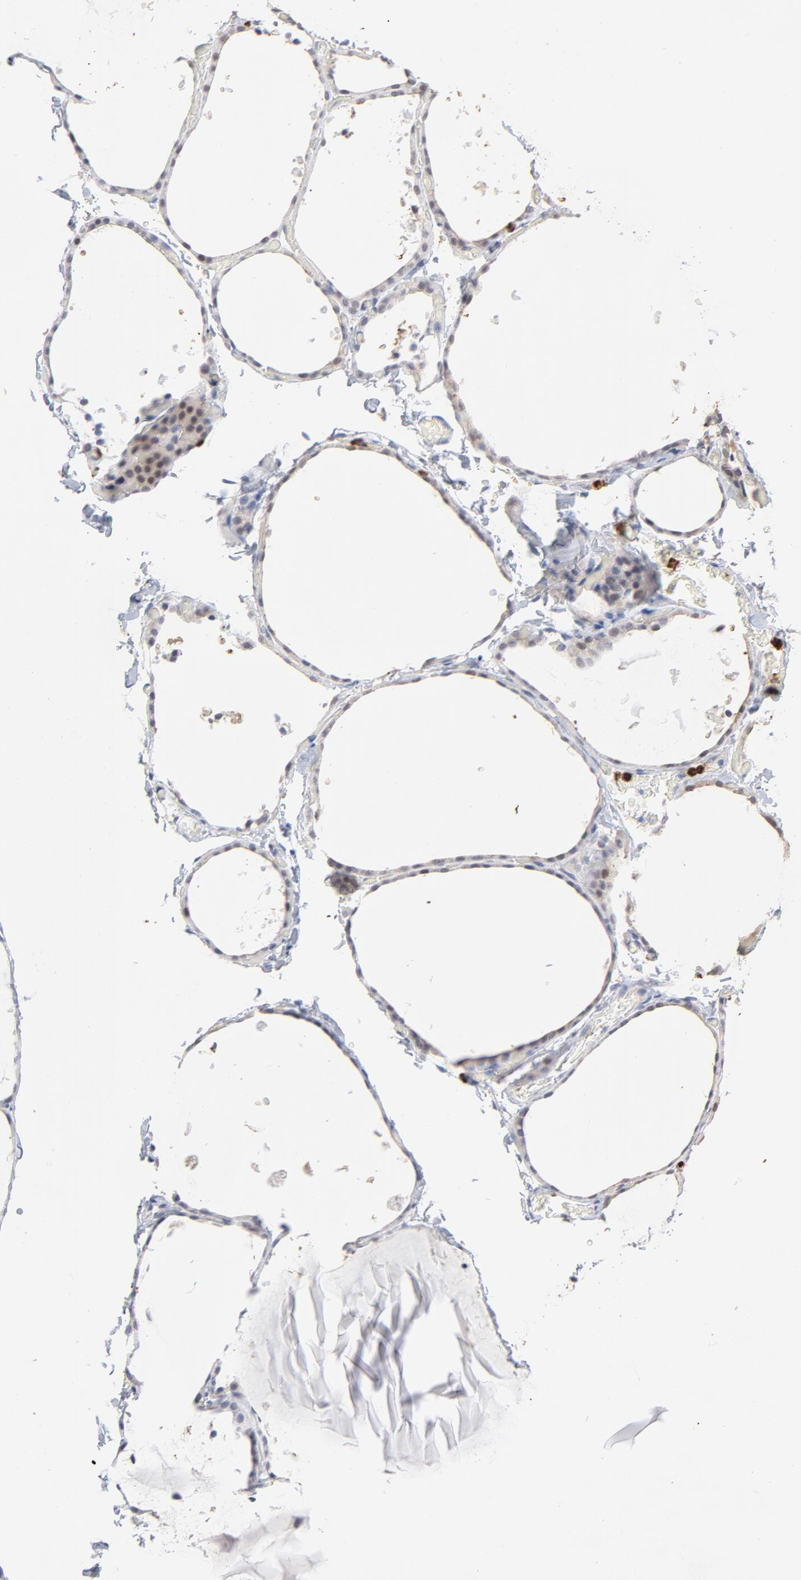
{"staining": {"intensity": "weak", "quantity": "25%-75%", "location": "cytoplasmic/membranous,nuclear"}, "tissue": "thyroid gland", "cell_type": "Glandular cells", "image_type": "normal", "snomed": [{"axis": "morphology", "description": "Normal tissue, NOS"}, {"axis": "topography", "description": "Thyroid gland"}], "caption": "Glandular cells display low levels of weak cytoplasmic/membranous,nuclear positivity in about 25%-75% of cells in benign human thyroid gland.", "gene": "PNMA1", "patient": {"sex": "female", "age": 22}}